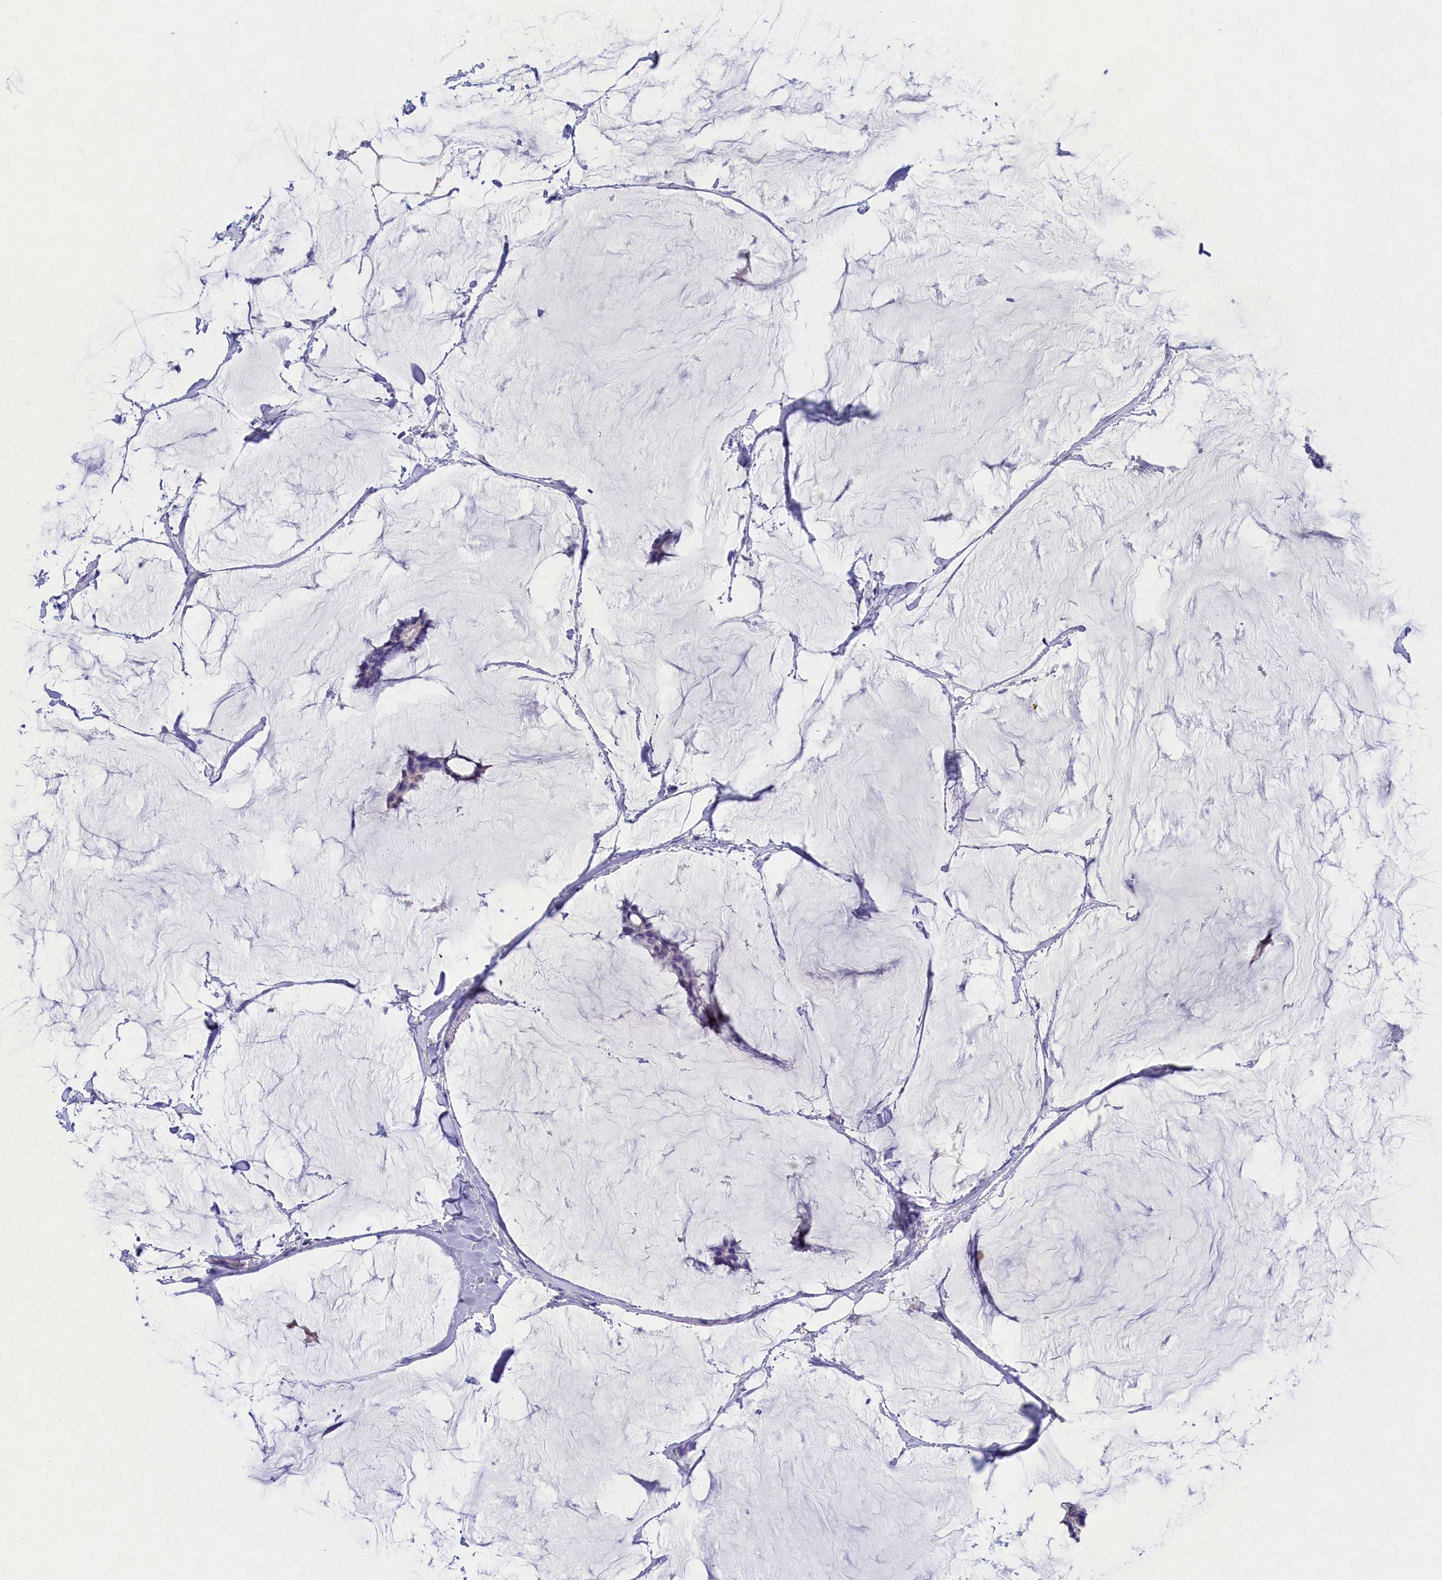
{"staining": {"intensity": "negative", "quantity": "none", "location": "none"}, "tissue": "breast cancer", "cell_type": "Tumor cells", "image_type": "cancer", "snomed": [{"axis": "morphology", "description": "Duct carcinoma"}, {"axis": "topography", "description": "Breast"}], "caption": "The photomicrograph shows no significant expression in tumor cells of invasive ductal carcinoma (breast). (Immunohistochemistry, brightfield microscopy, high magnification).", "gene": "PRDM12", "patient": {"sex": "female", "age": 93}}